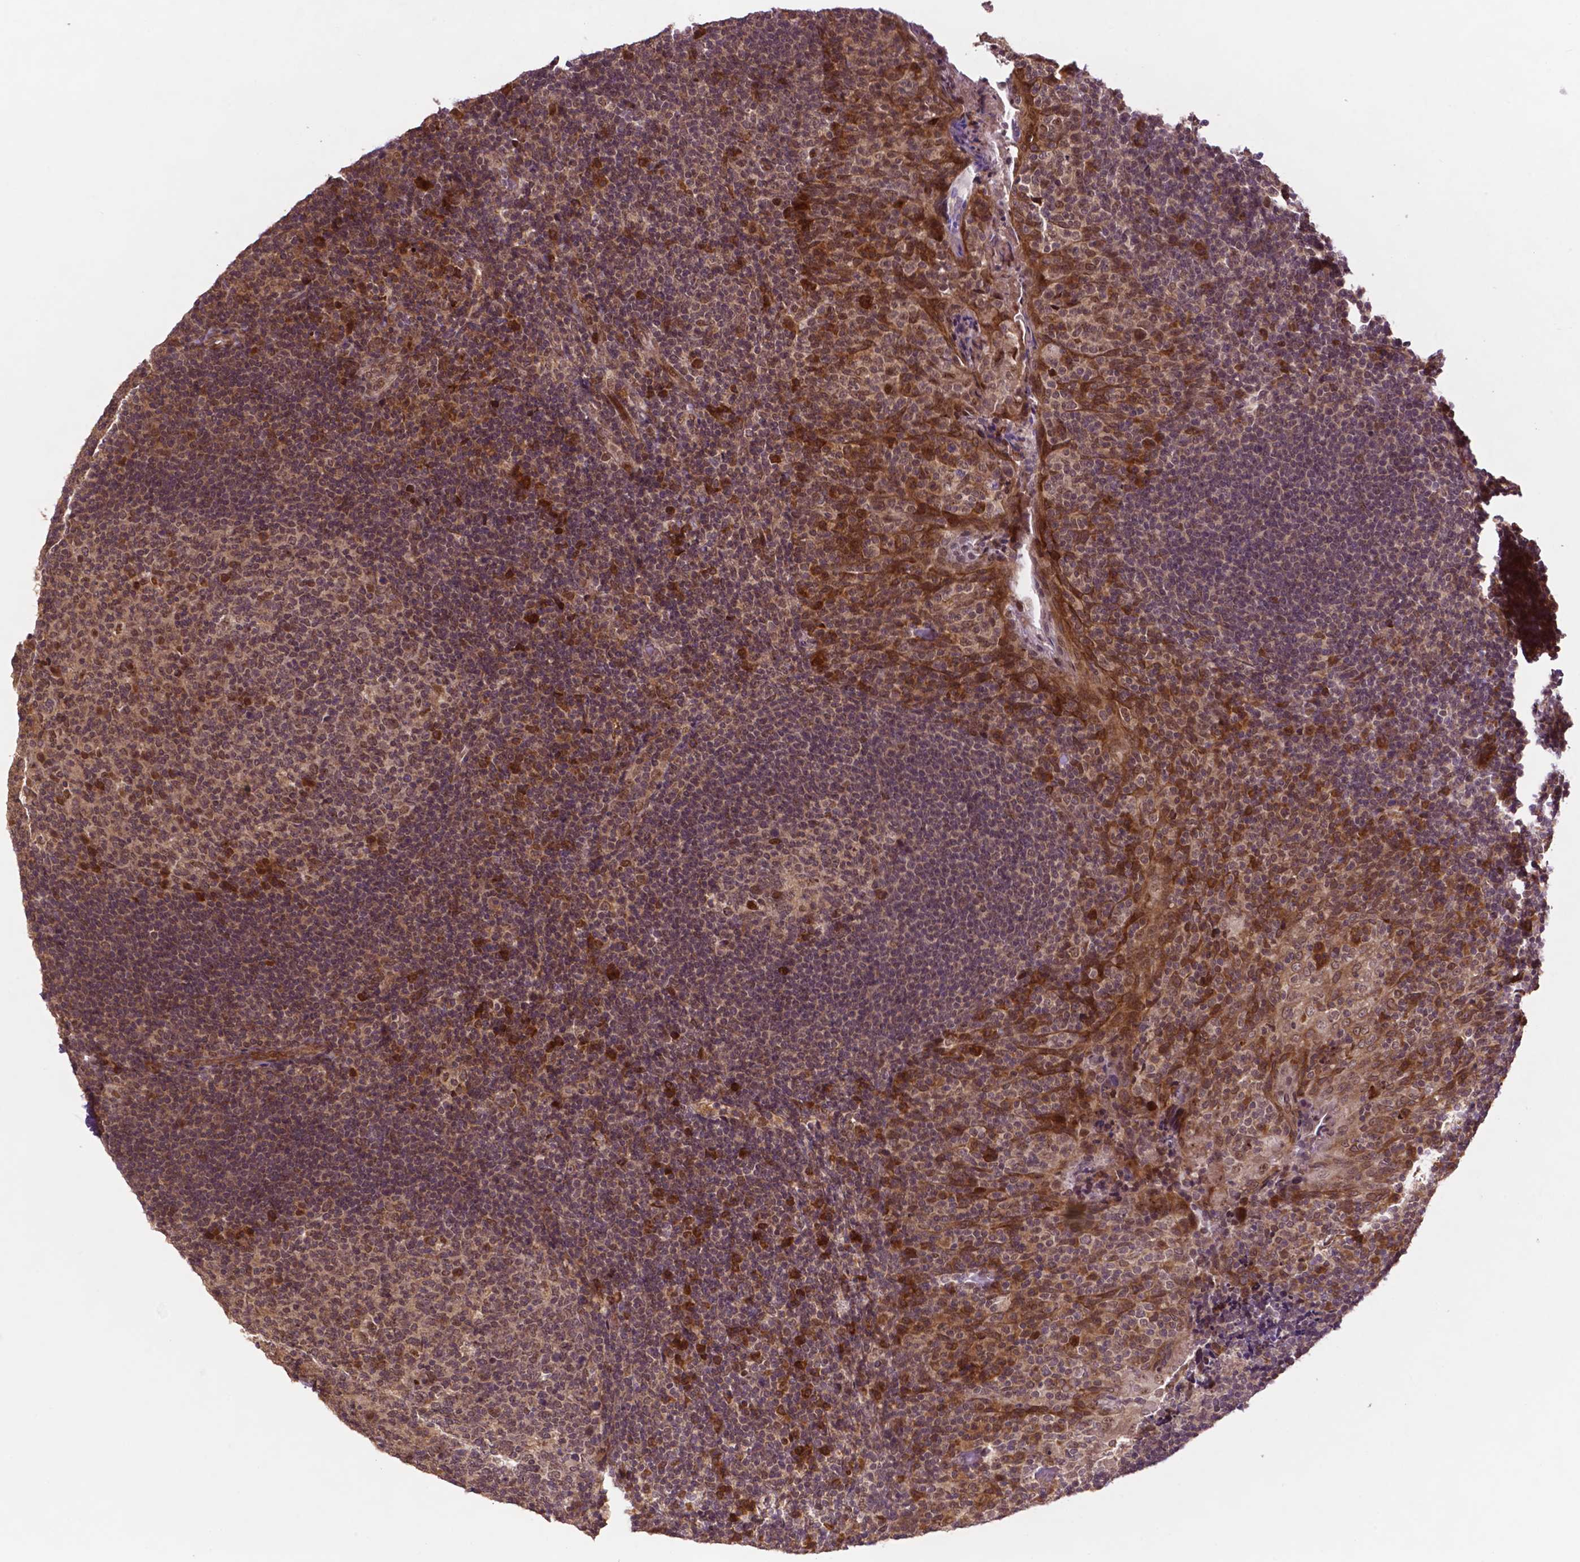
{"staining": {"intensity": "moderate", "quantity": "25%-75%", "location": "cytoplasmic/membranous,nuclear"}, "tissue": "tonsil", "cell_type": "Germinal center cells", "image_type": "normal", "snomed": [{"axis": "morphology", "description": "Normal tissue, NOS"}, {"axis": "topography", "description": "Tonsil"}], "caption": "Protein staining displays moderate cytoplasmic/membranous,nuclear staining in approximately 25%-75% of germinal center cells in benign tonsil.", "gene": "TMX2", "patient": {"sex": "female", "age": 10}}